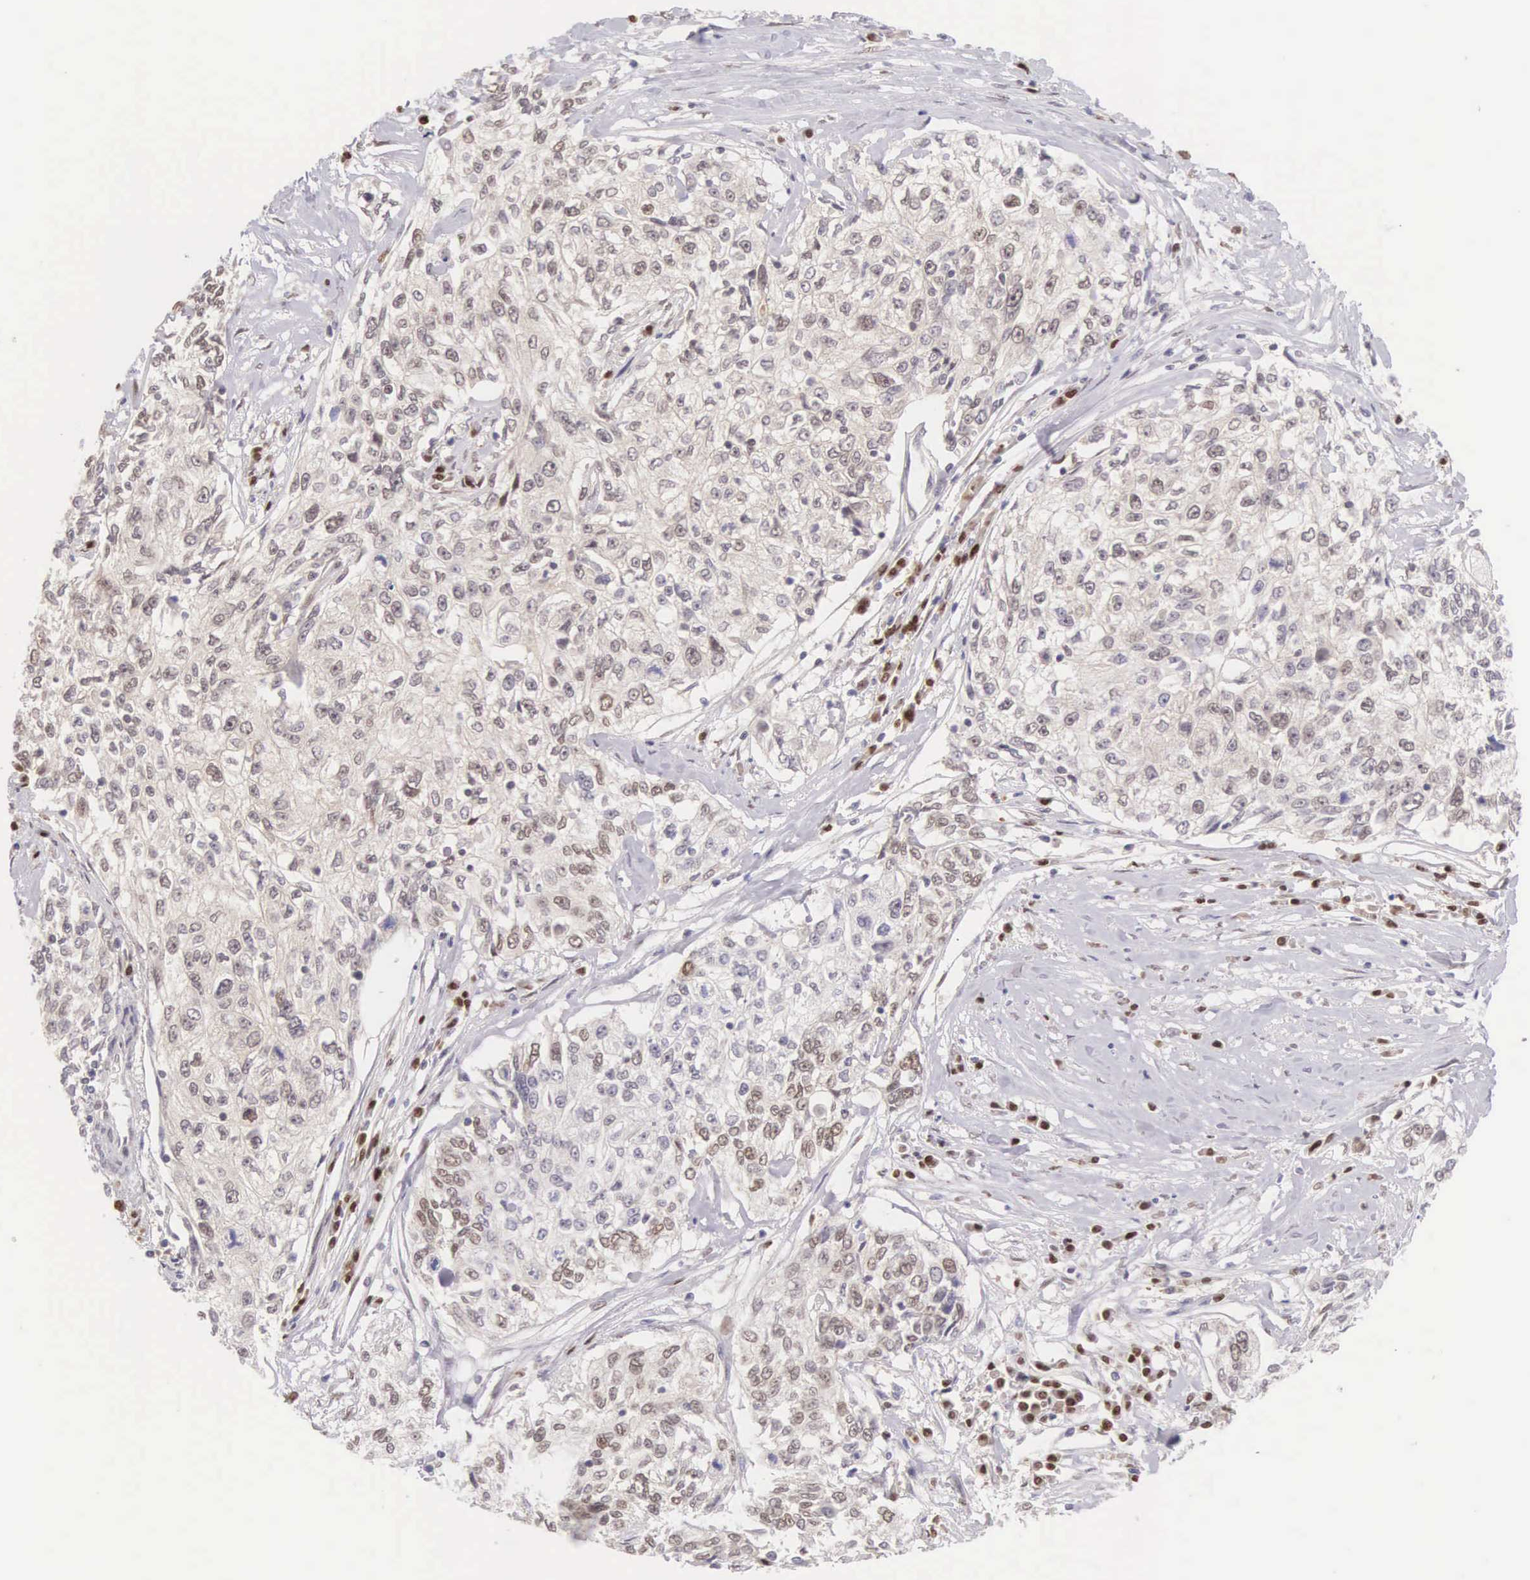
{"staining": {"intensity": "weak", "quantity": "25%-75%", "location": "nuclear"}, "tissue": "cervical cancer", "cell_type": "Tumor cells", "image_type": "cancer", "snomed": [{"axis": "morphology", "description": "Squamous cell carcinoma, NOS"}, {"axis": "topography", "description": "Cervix"}], "caption": "Immunohistochemistry (IHC) staining of cervical cancer, which displays low levels of weak nuclear expression in about 25%-75% of tumor cells indicating weak nuclear protein staining. The staining was performed using DAB (brown) for protein detection and nuclei were counterstained in hematoxylin (blue).", "gene": "CCDC117", "patient": {"sex": "female", "age": 57}}